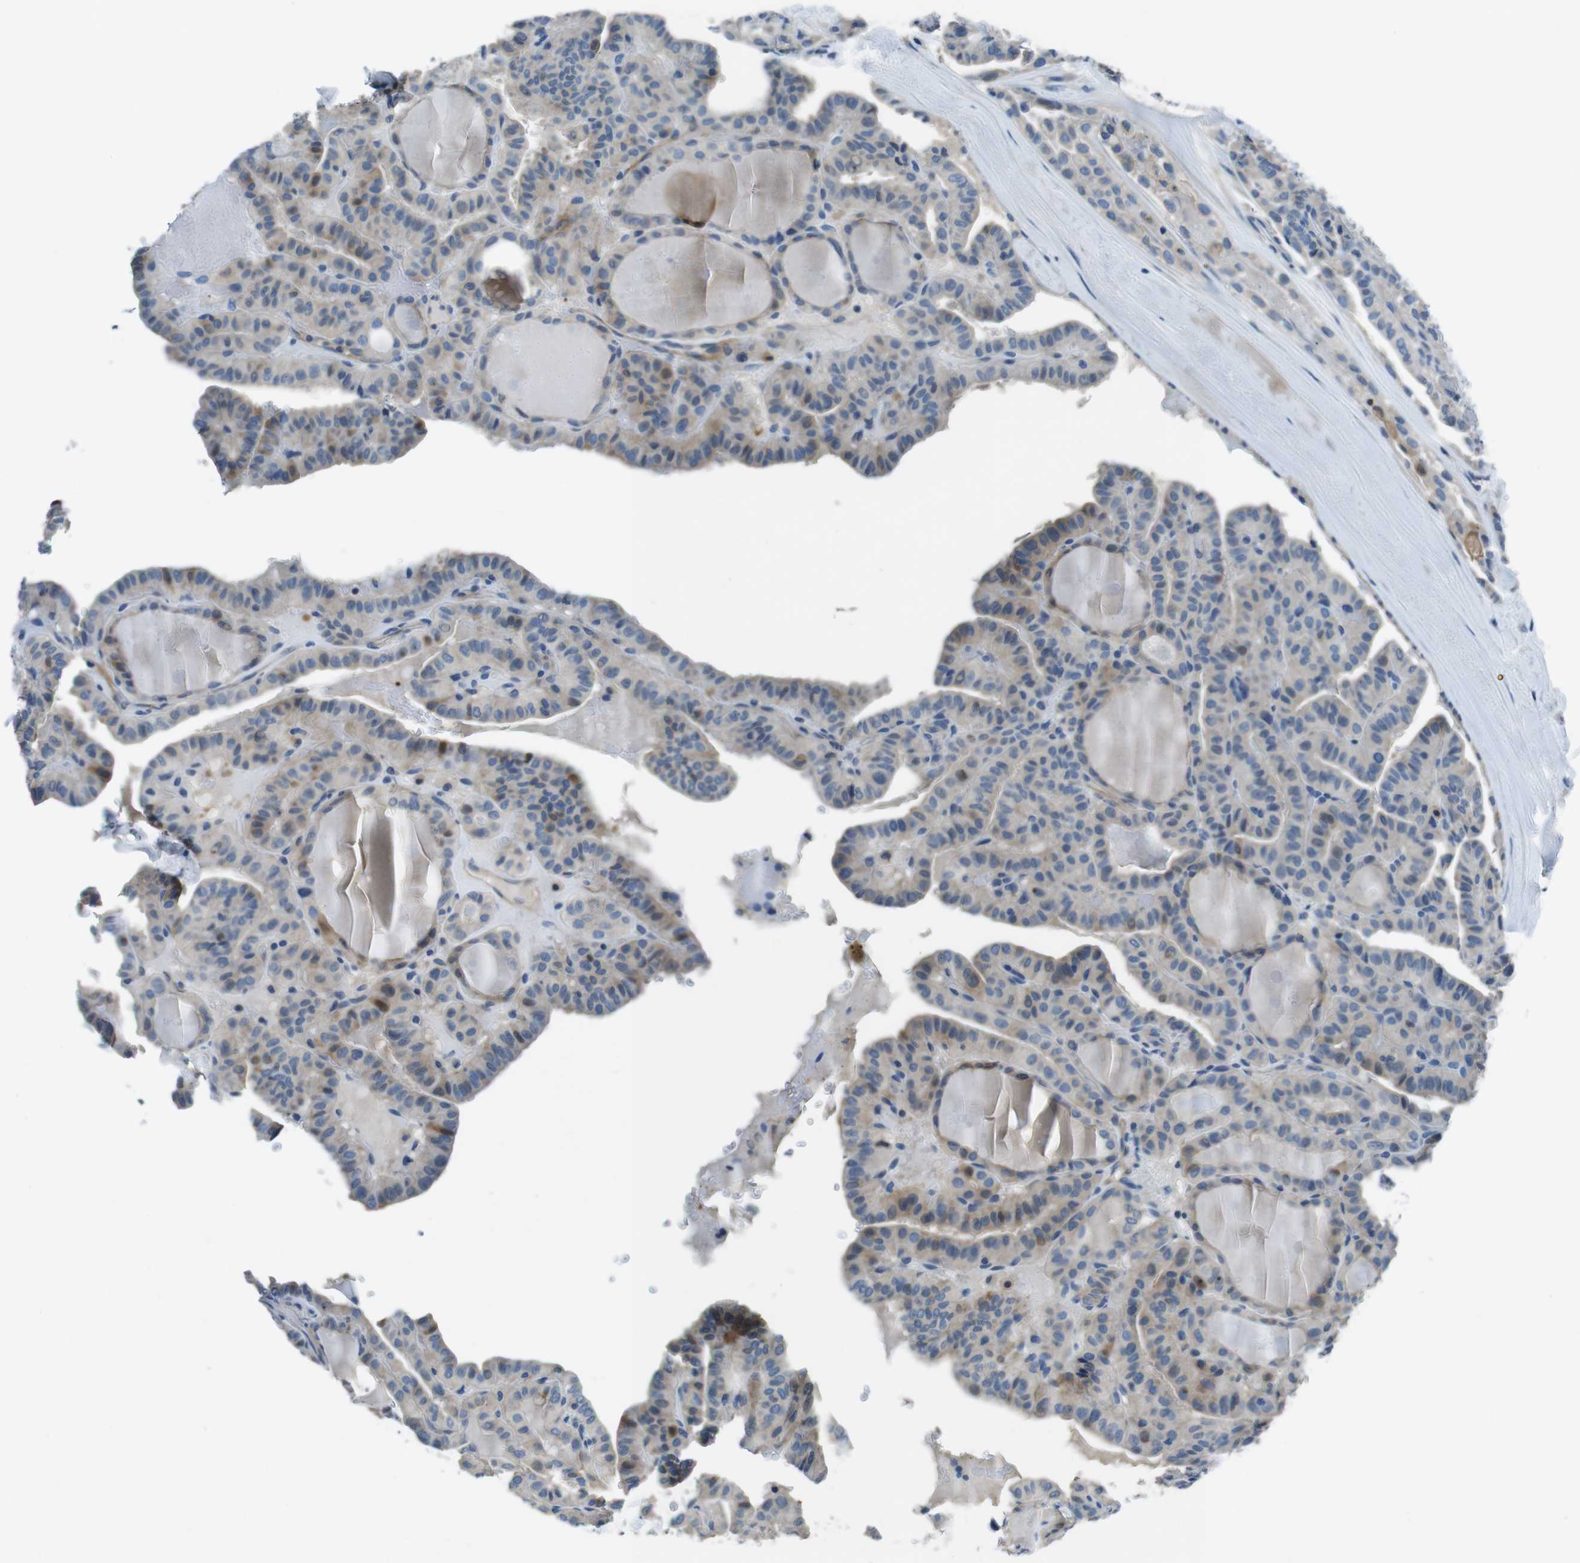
{"staining": {"intensity": "moderate", "quantity": "<25%", "location": "cytoplasmic/membranous"}, "tissue": "thyroid cancer", "cell_type": "Tumor cells", "image_type": "cancer", "snomed": [{"axis": "morphology", "description": "Papillary adenocarcinoma, NOS"}, {"axis": "topography", "description": "Thyroid gland"}], "caption": "DAB (3,3'-diaminobenzidine) immunohistochemical staining of thyroid cancer shows moderate cytoplasmic/membranous protein expression in about <25% of tumor cells. The staining is performed using DAB (3,3'-diaminobenzidine) brown chromogen to label protein expression. The nuclei are counter-stained blue using hematoxylin.", "gene": "TULP3", "patient": {"sex": "male", "age": 77}}